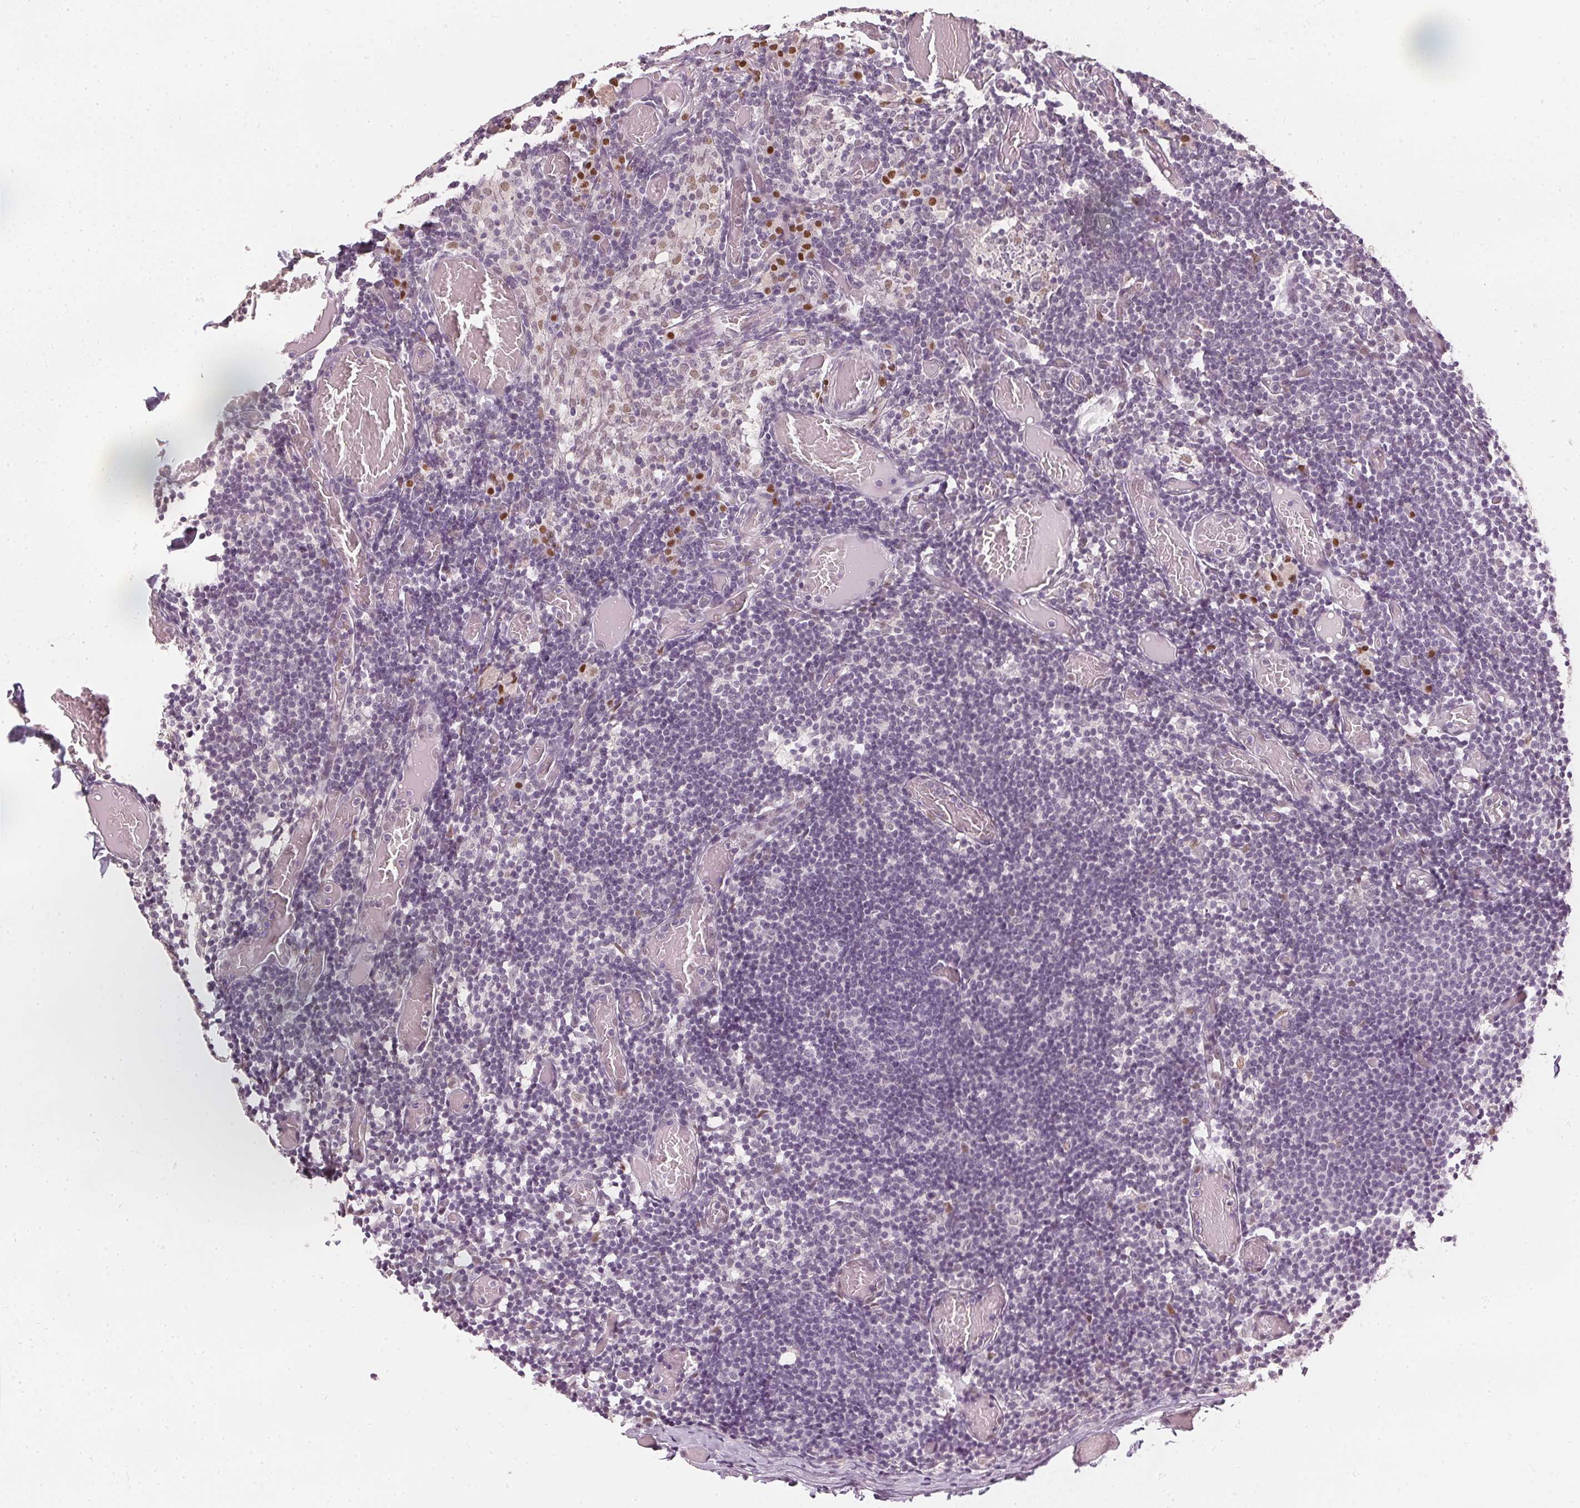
{"staining": {"intensity": "negative", "quantity": "none", "location": "none"}, "tissue": "lymph node", "cell_type": "Germinal center cells", "image_type": "normal", "snomed": [{"axis": "morphology", "description": "Normal tissue, NOS"}, {"axis": "topography", "description": "Lymph node"}], "caption": "Photomicrograph shows no significant protein staining in germinal center cells of normal lymph node.", "gene": "ENSG00000267001", "patient": {"sex": "female", "age": 41}}